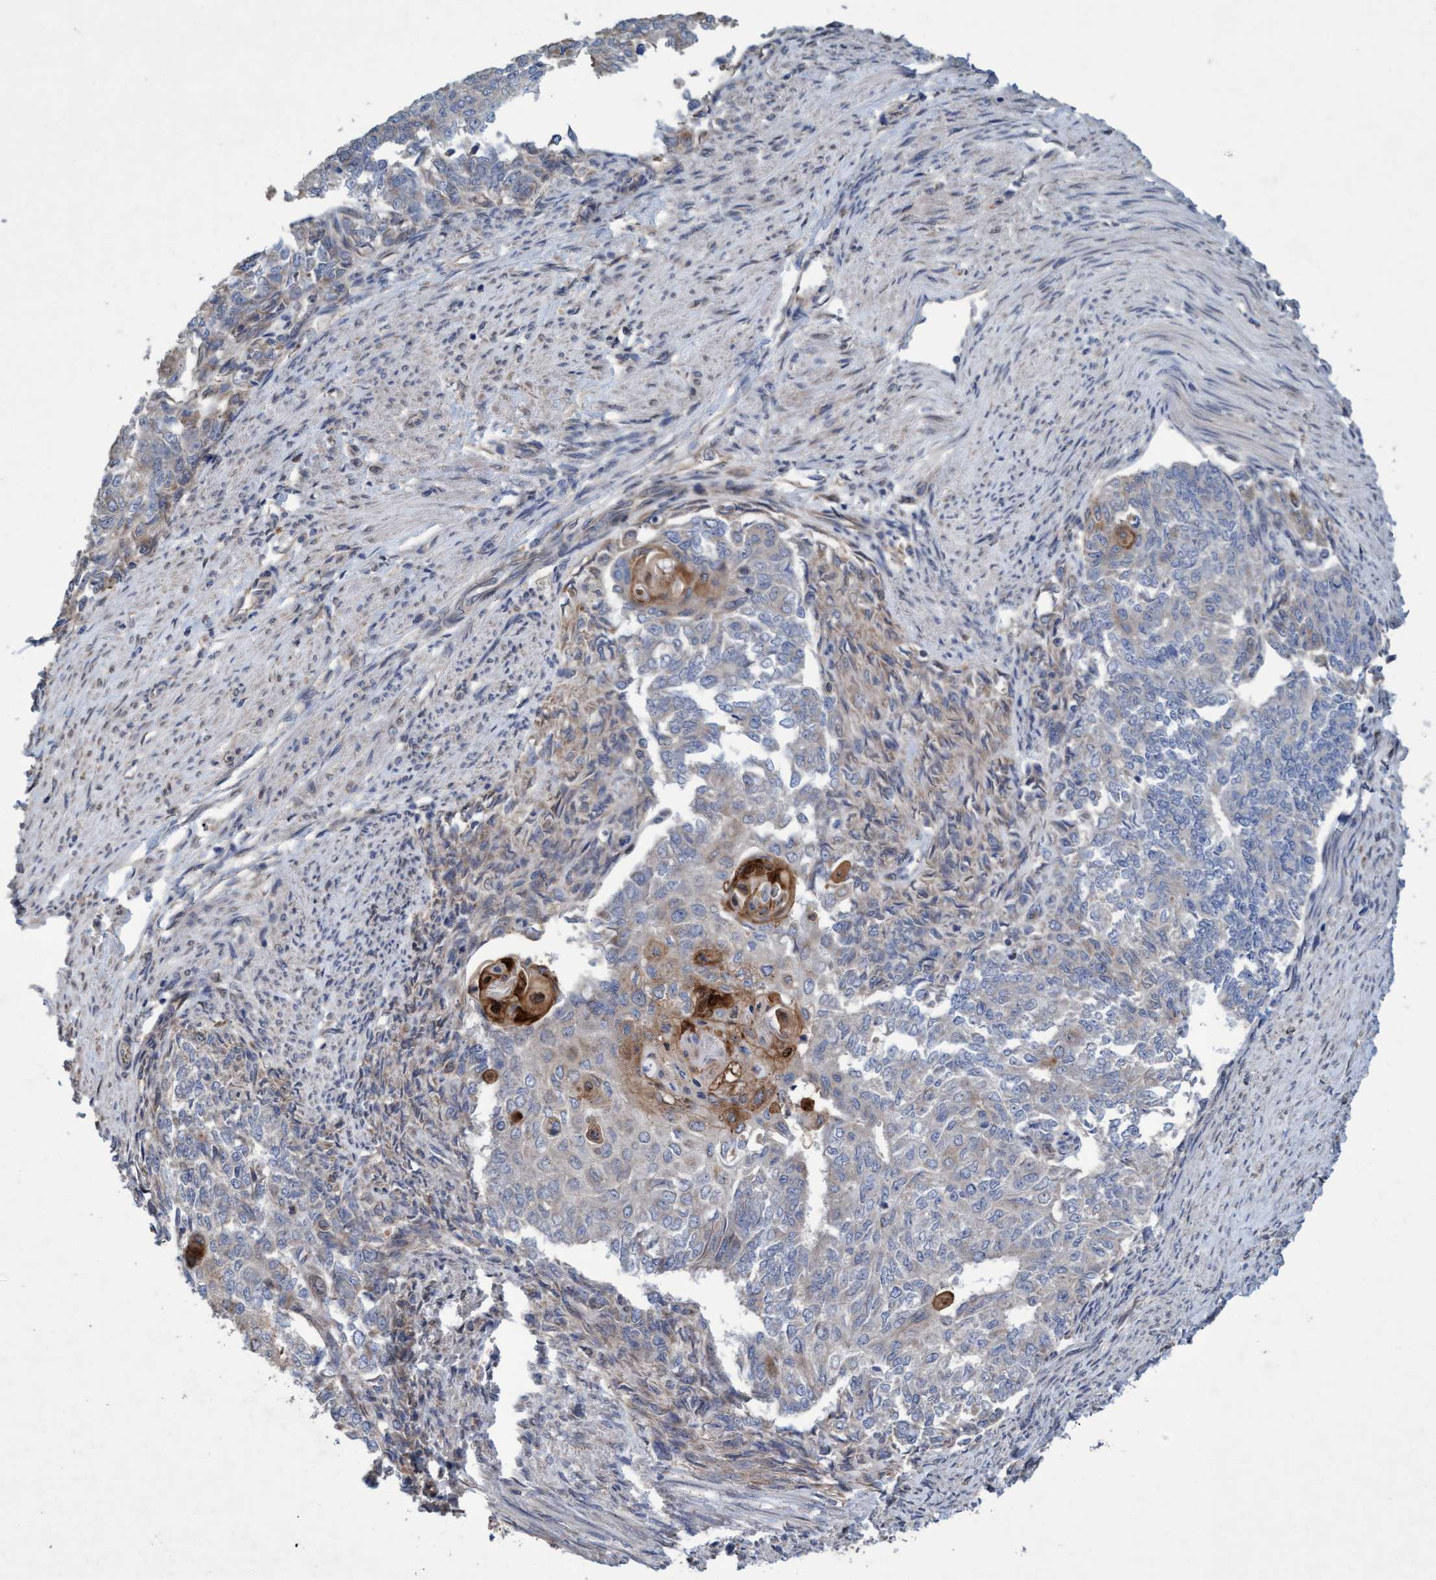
{"staining": {"intensity": "moderate", "quantity": "<25%", "location": "cytoplasmic/membranous"}, "tissue": "endometrial cancer", "cell_type": "Tumor cells", "image_type": "cancer", "snomed": [{"axis": "morphology", "description": "Adenocarcinoma, NOS"}, {"axis": "topography", "description": "Endometrium"}], "caption": "Immunohistochemistry (IHC) micrograph of neoplastic tissue: human endometrial cancer (adenocarcinoma) stained using immunohistochemistry exhibits low levels of moderate protein expression localized specifically in the cytoplasmic/membranous of tumor cells, appearing as a cytoplasmic/membranous brown color.", "gene": "BICD2", "patient": {"sex": "female", "age": 32}}